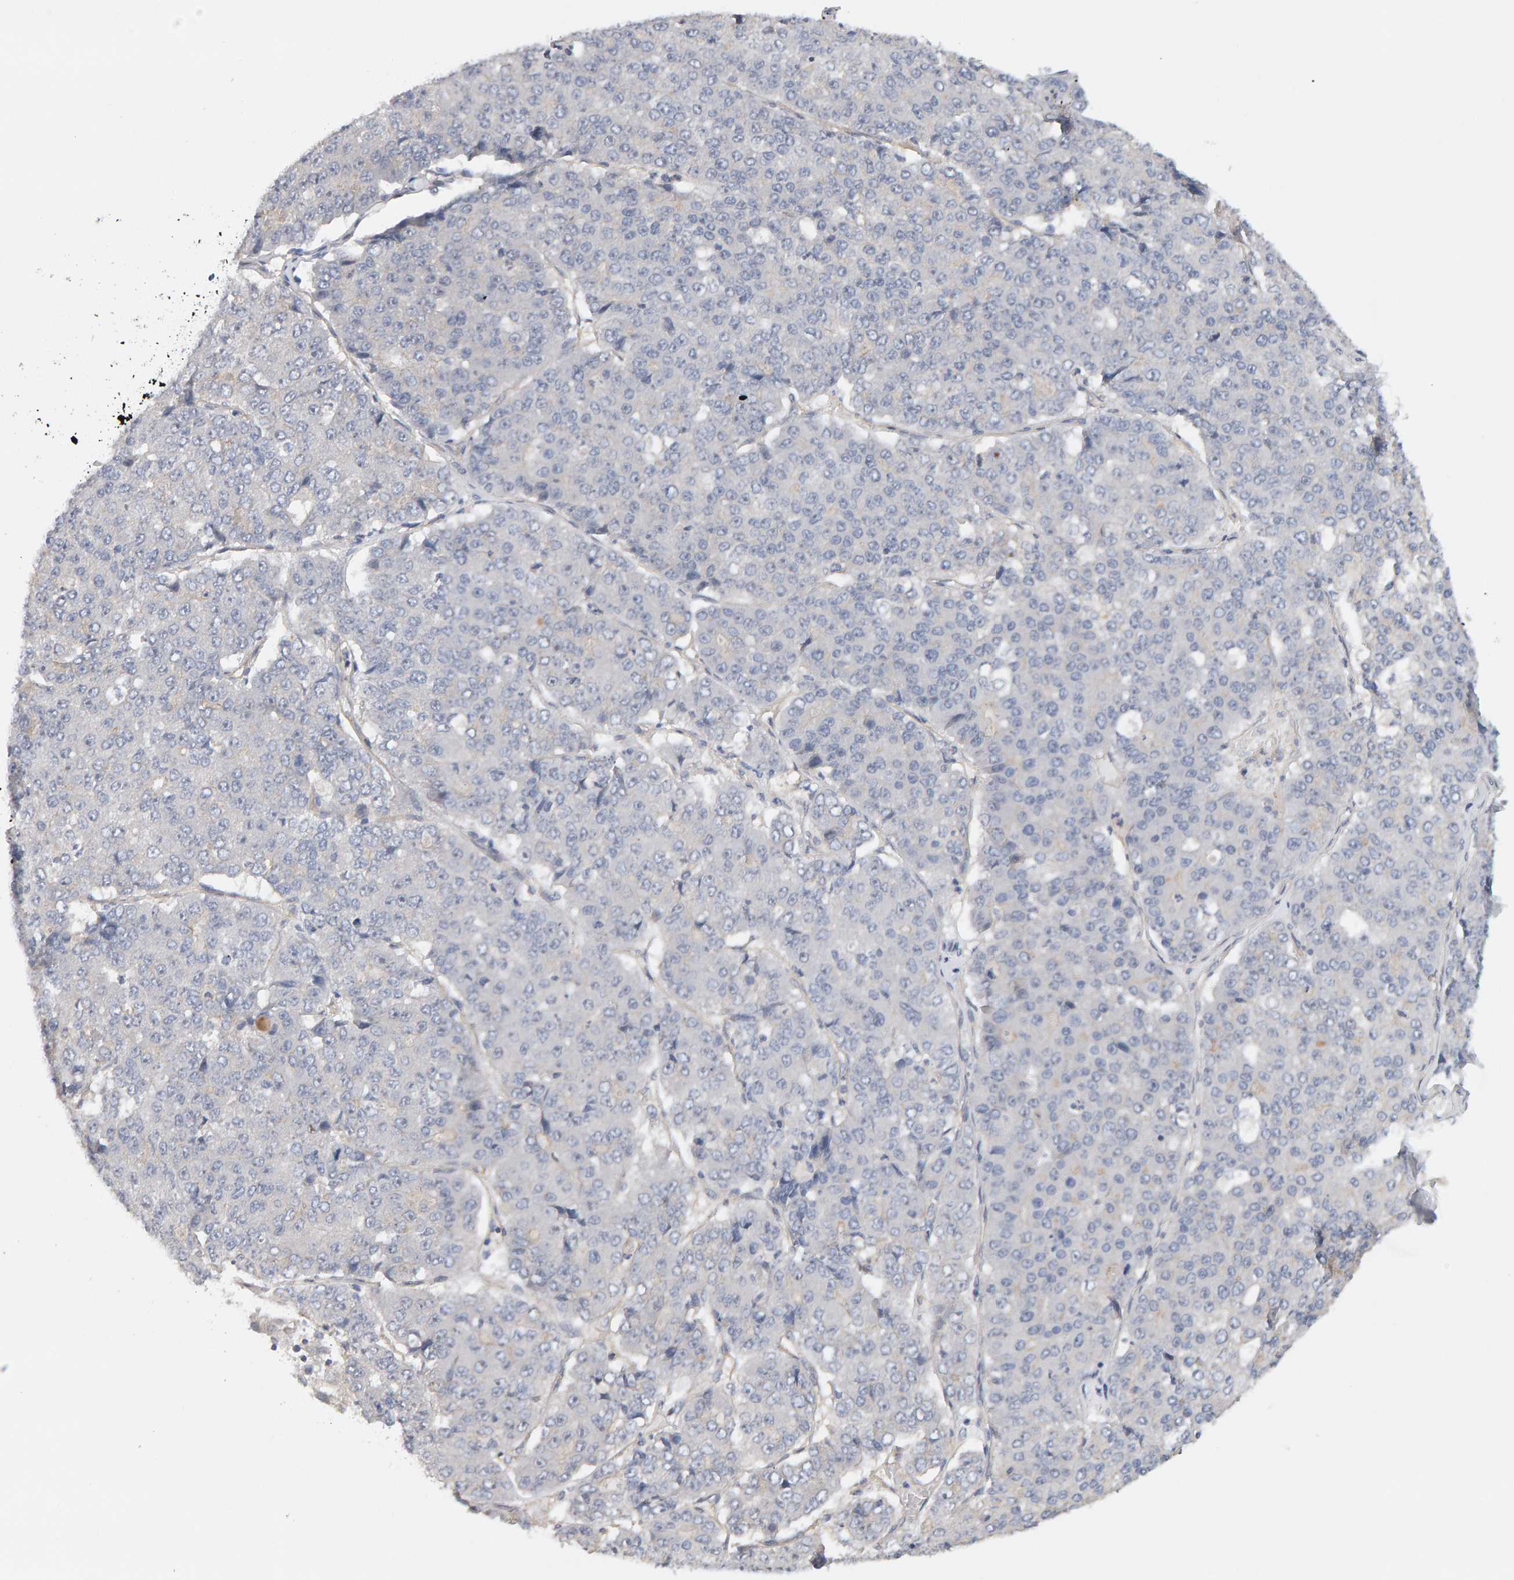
{"staining": {"intensity": "negative", "quantity": "none", "location": "none"}, "tissue": "pancreatic cancer", "cell_type": "Tumor cells", "image_type": "cancer", "snomed": [{"axis": "morphology", "description": "Adenocarcinoma, NOS"}, {"axis": "topography", "description": "Pancreas"}], "caption": "An immunohistochemistry (IHC) micrograph of adenocarcinoma (pancreatic) is shown. There is no staining in tumor cells of adenocarcinoma (pancreatic).", "gene": "PPP1R16A", "patient": {"sex": "male", "age": 50}}